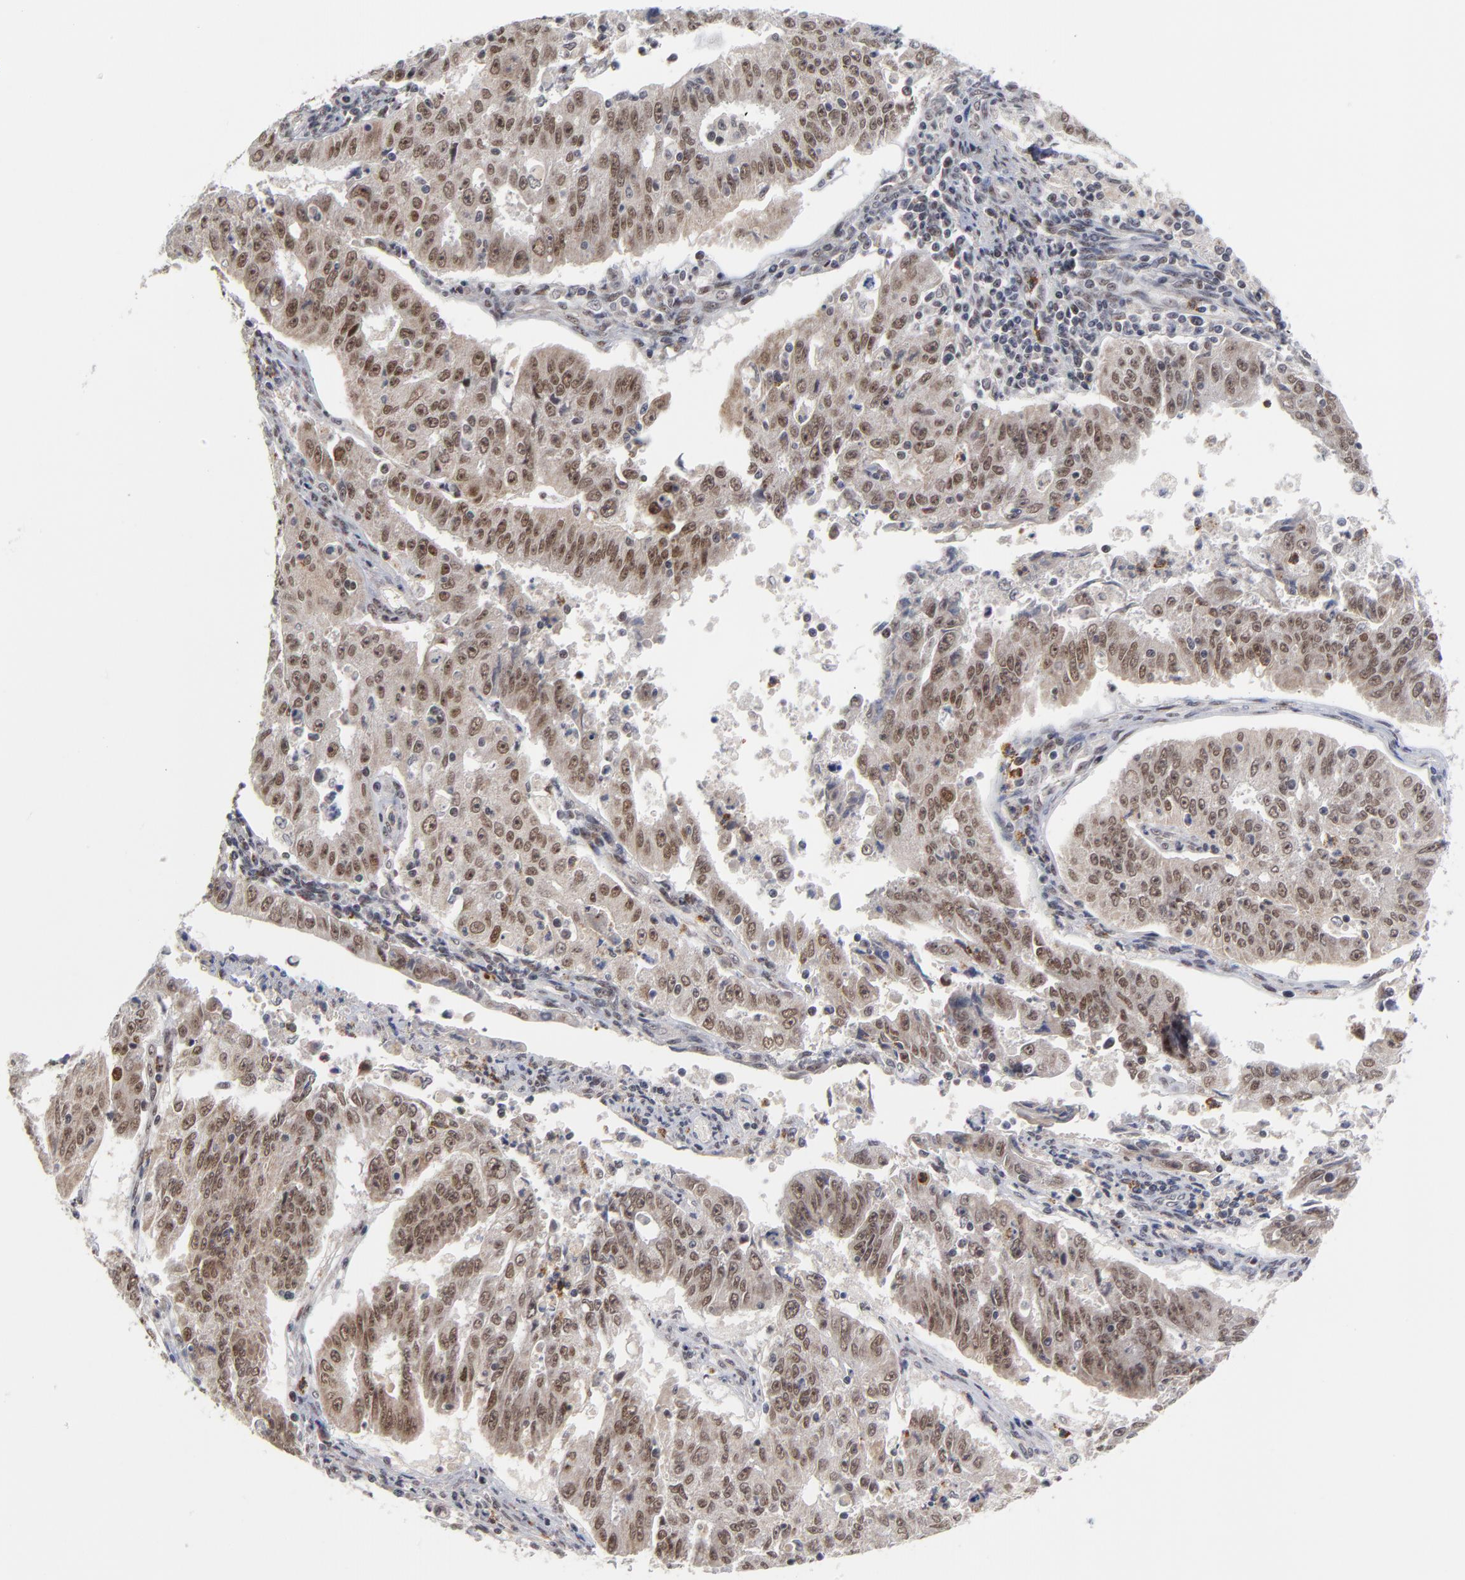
{"staining": {"intensity": "weak", "quantity": "25%-75%", "location": "nuclear"}, "tissue": "endometrial cancer", "cell_type": "Tumor cells", "image_type": "cancer", "snomed": [{"axis": "morphology", "description": "Adenocarcinoma, NOS"}, {"axis": "topography", "description": "Endometrium"}], "caption": "Protein expression analysis of endometrial cancer (adenocarcinoma) shows weak nuclear expression in about 25%-75% of tumor cells.", "gene": "ZNF419", "patient": {"sex": "female", "age": 42}}